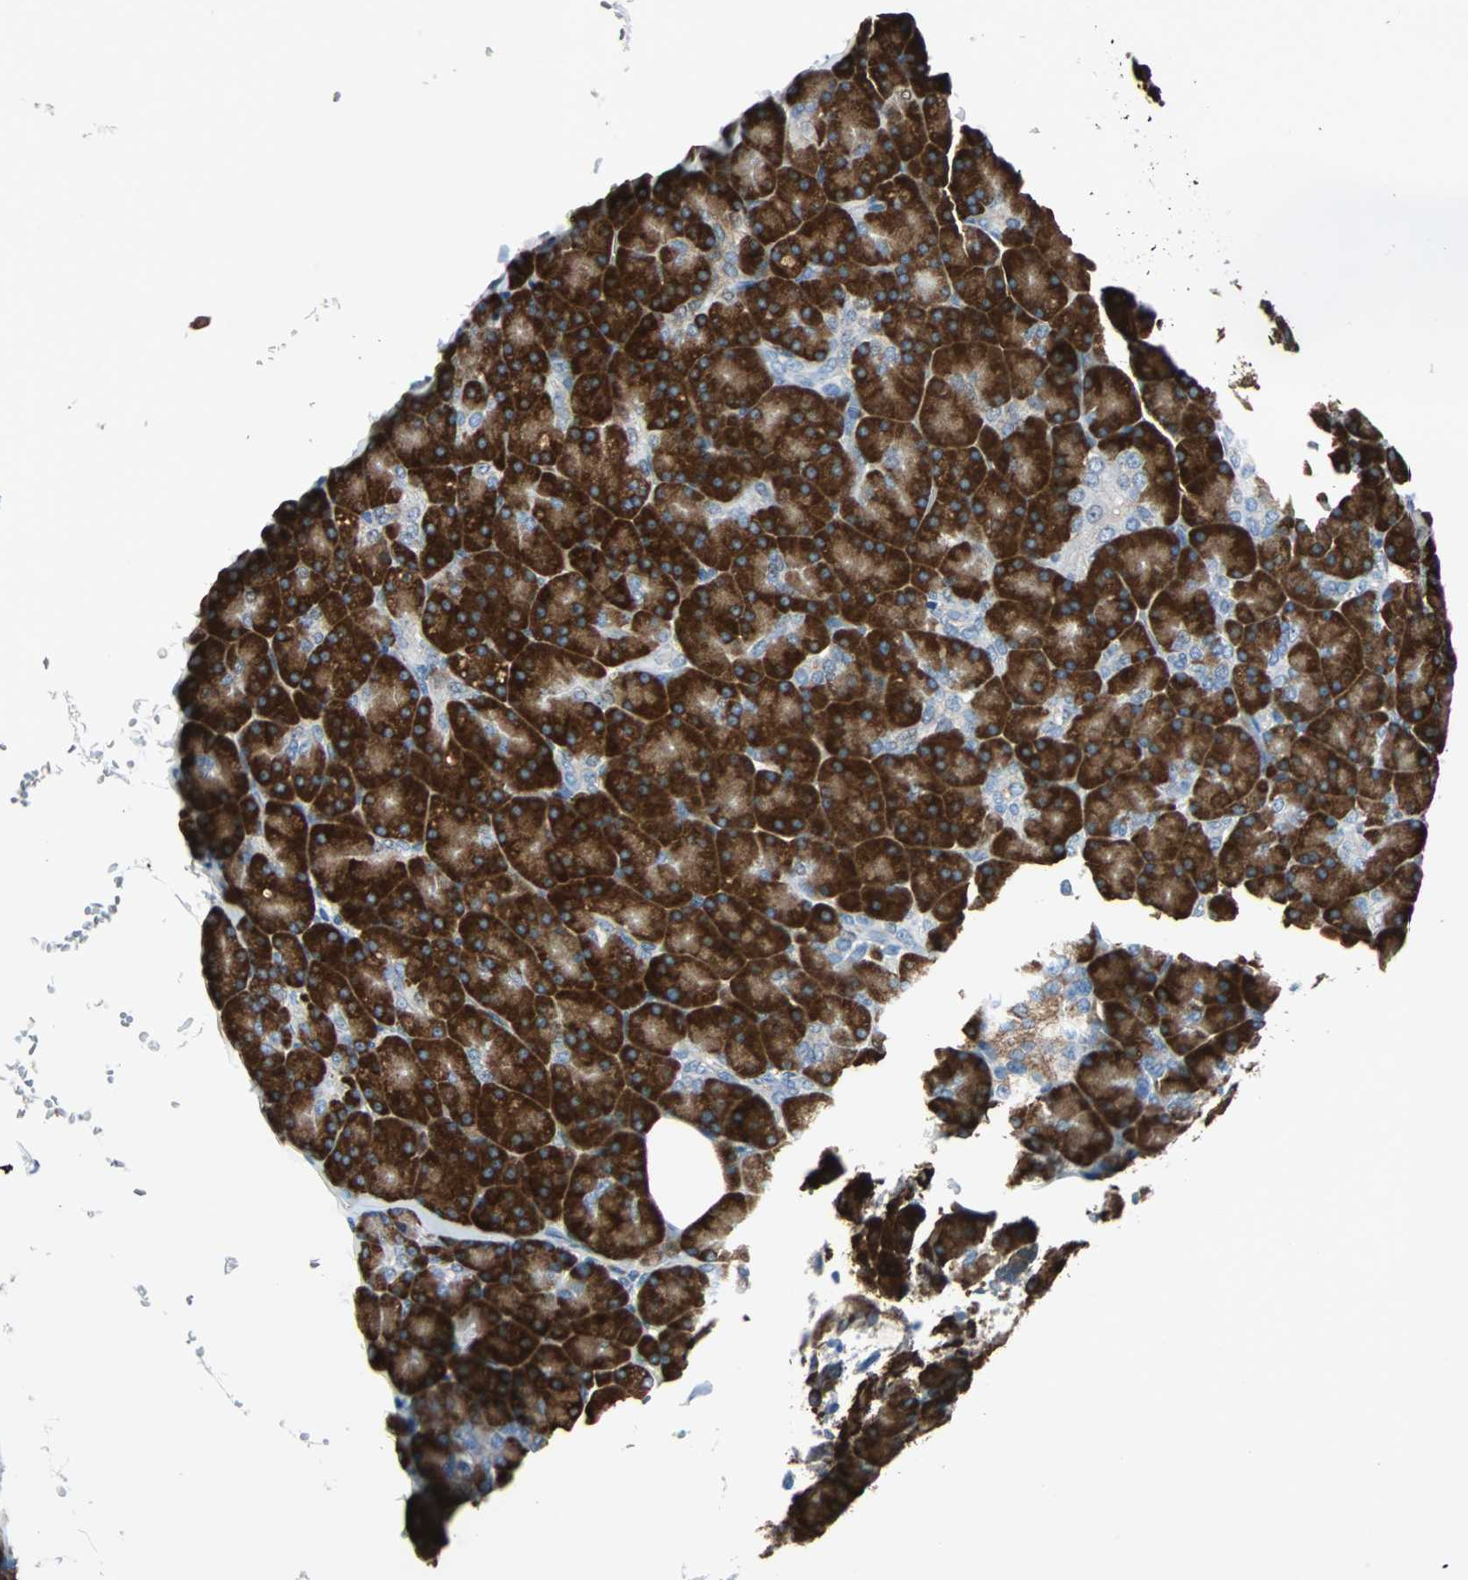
{"staining": {"intensity": "strong", "quantity": "25%-75%", "location": "cytoplasmic/membranous"}, "tissue": "pancreas", "cell_type": "Exocrine glandular cells", "image_type": "normal", "snomed": [{"axis": "morphology", "description": "Normal tissue, NOS"}, {"axis": "topography", "description": "Pancreas"}], "caption": "This micrograph displays immunohistochemistry (IHC) staining of unremarkable human pancreas, with high strong cytoplasmic/membranous expression in about 25%-75% of exocrine glandular cells.", "gene": "PDIA4", "patient": {"sex": "female", "age": 43}}